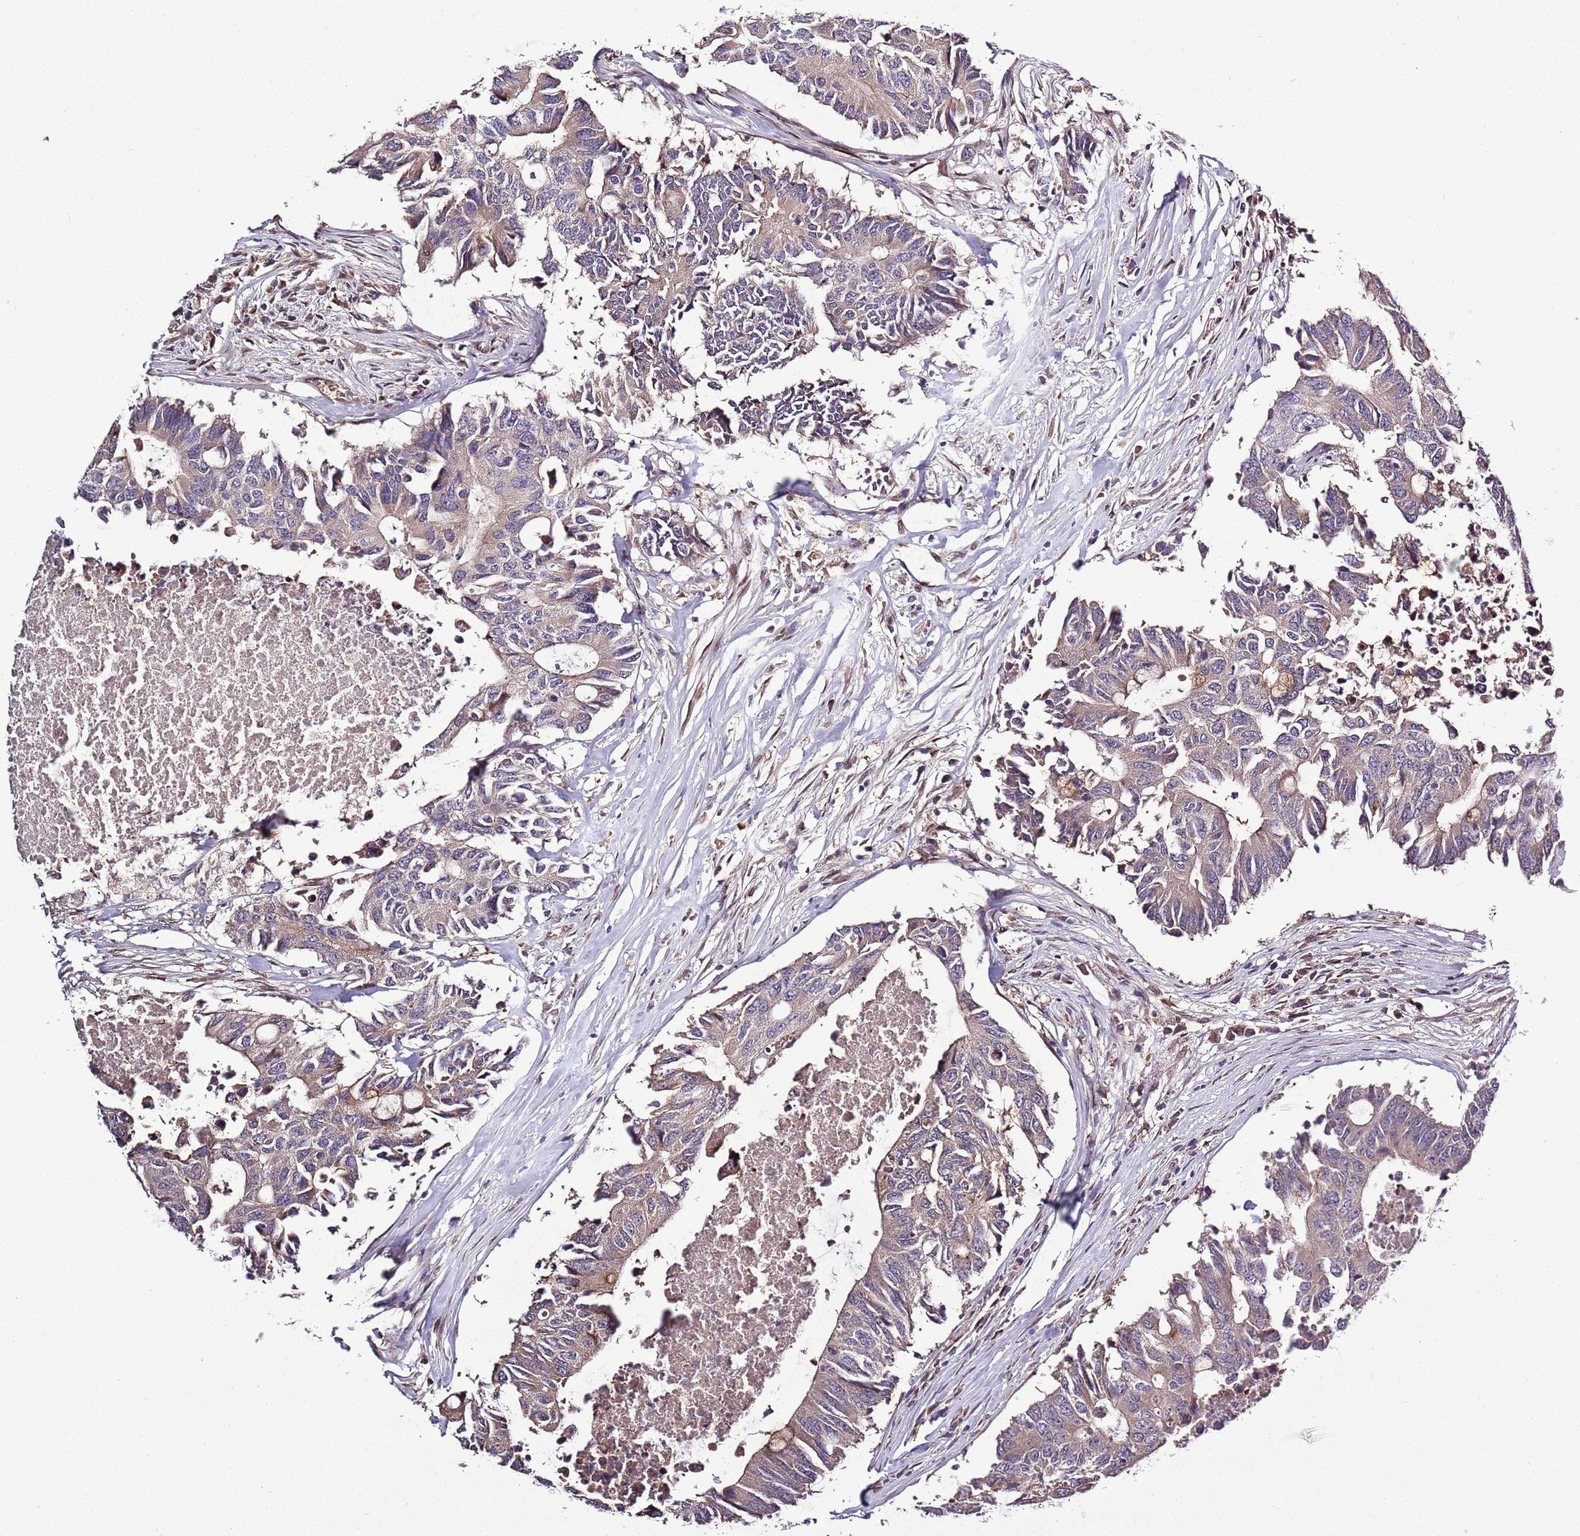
{"staining": {"intensity": "weak", "quantity": "25%-75%", "location": "cytoplasmic/membranous"}, "tissue": "colorectal cancer", "cell_type": "Tumor cells", "image_type": "cancer", "snomed": [{"axis": "morphology", "description": "Adenocarcinoma, NOS"}, {"axis": "topography", "description": "Colon"}], "caption": "High-power microscopy captured an IHC image of colorectal cancer, revealing weak cytoplasmic/membranous expression in approximately 25%-75% of tumor cells.", "gene": "ZNF665", "patient": {"sex": "male", "age": 71}}